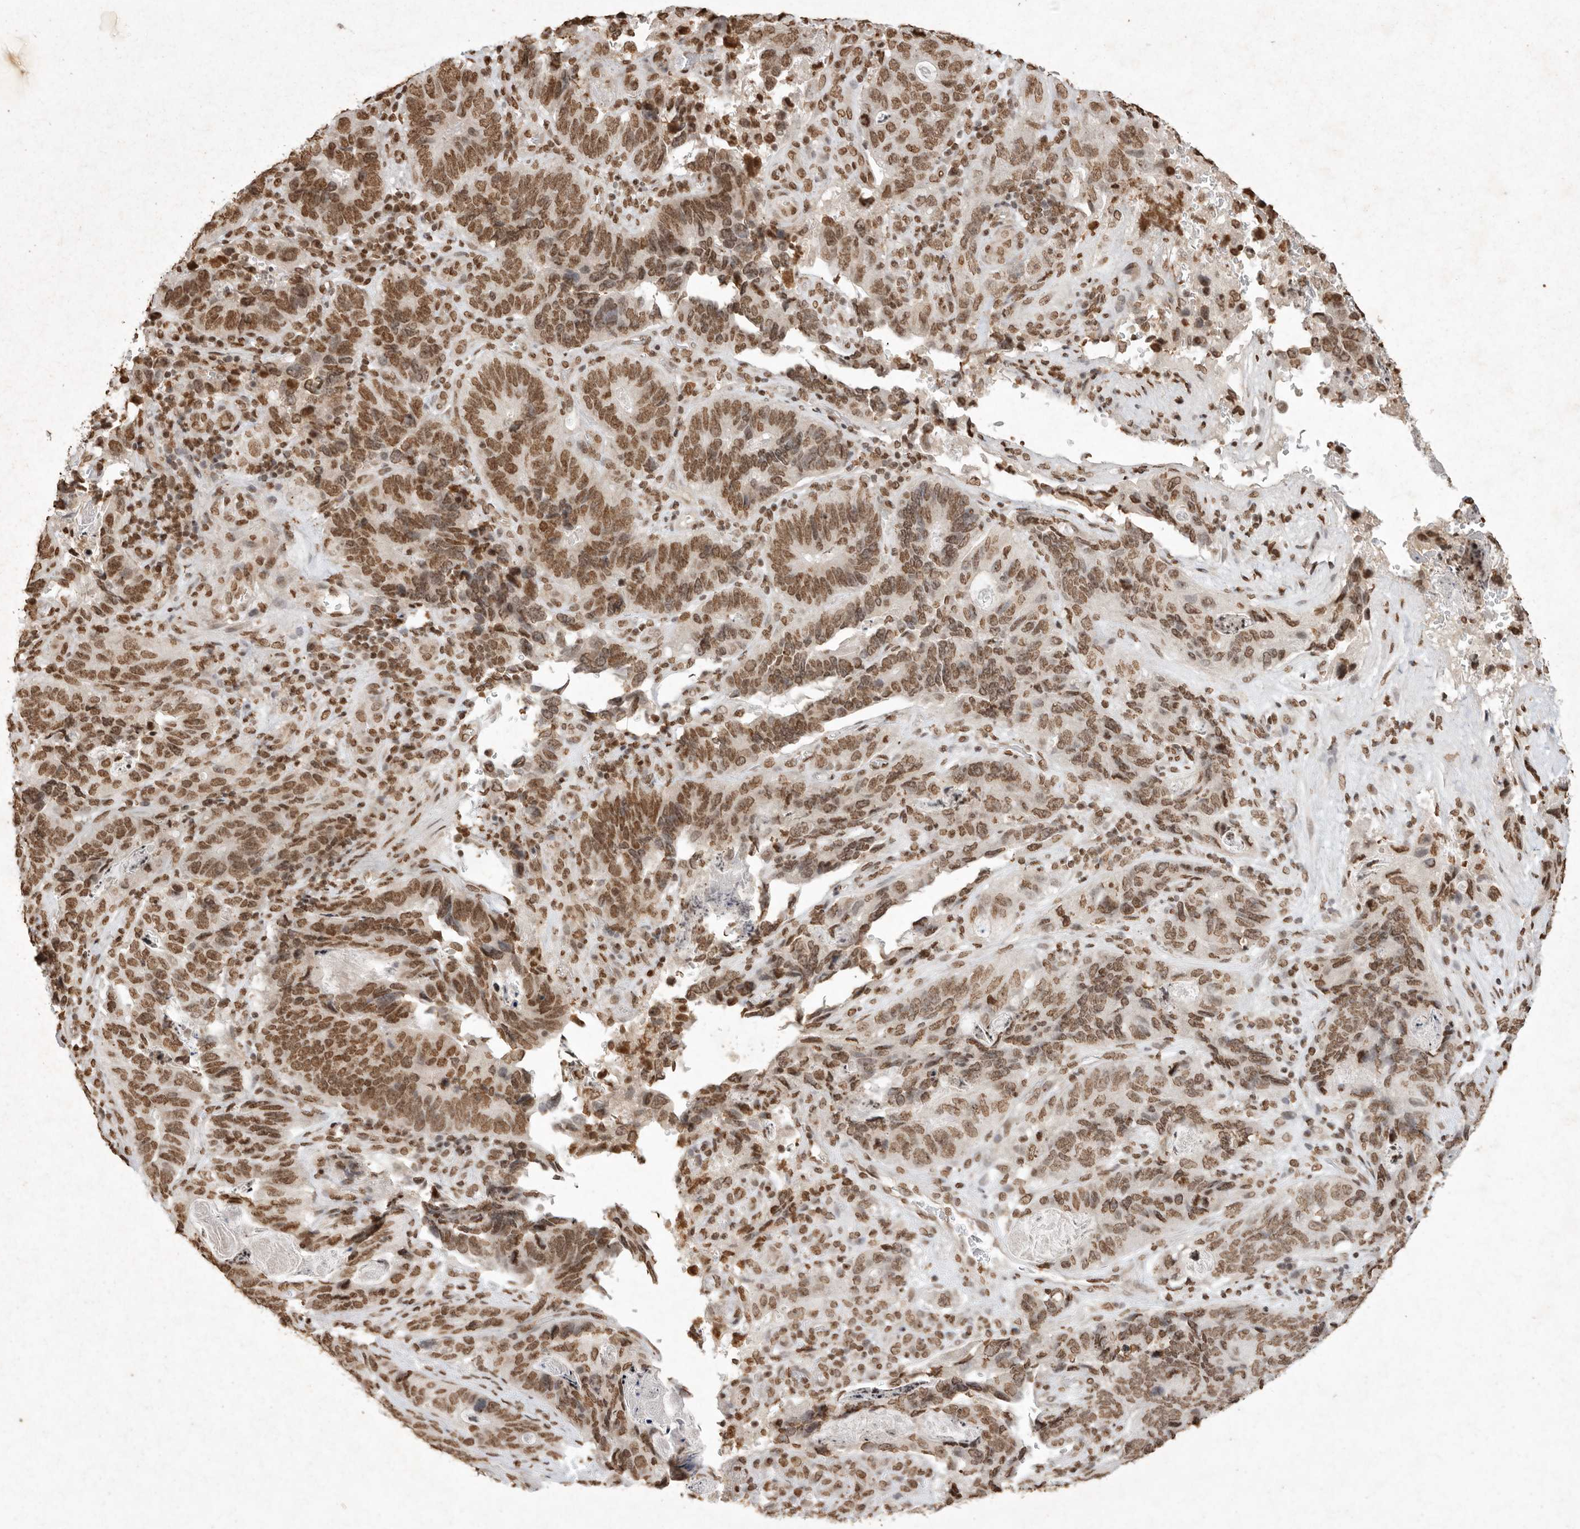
{"staining": {"intensity": "moderate", "quantity": ">75%", "location": "nuclear"}, "tissue": "stomach cancer", "cell_type": "Tumor cells", "image_type": "cancer", "snomed": [{"axis": "morphology", "description": "Normal tissue, NOS"}, {"axis": "morphology", "description": "Adenocarcinoma, NOS"}, {"axis": "topography", "description": "Stomach"}], "caption": "DAB (3,3'-diaminobenzidine) immunohistochemical staining of adenocarcinoma (stomach) reveals moderate nuclear protein expression in approximately >75% of tumor cells.", "gene": "NKX3-2", "patient": {"sex": "female", "age": 89}}